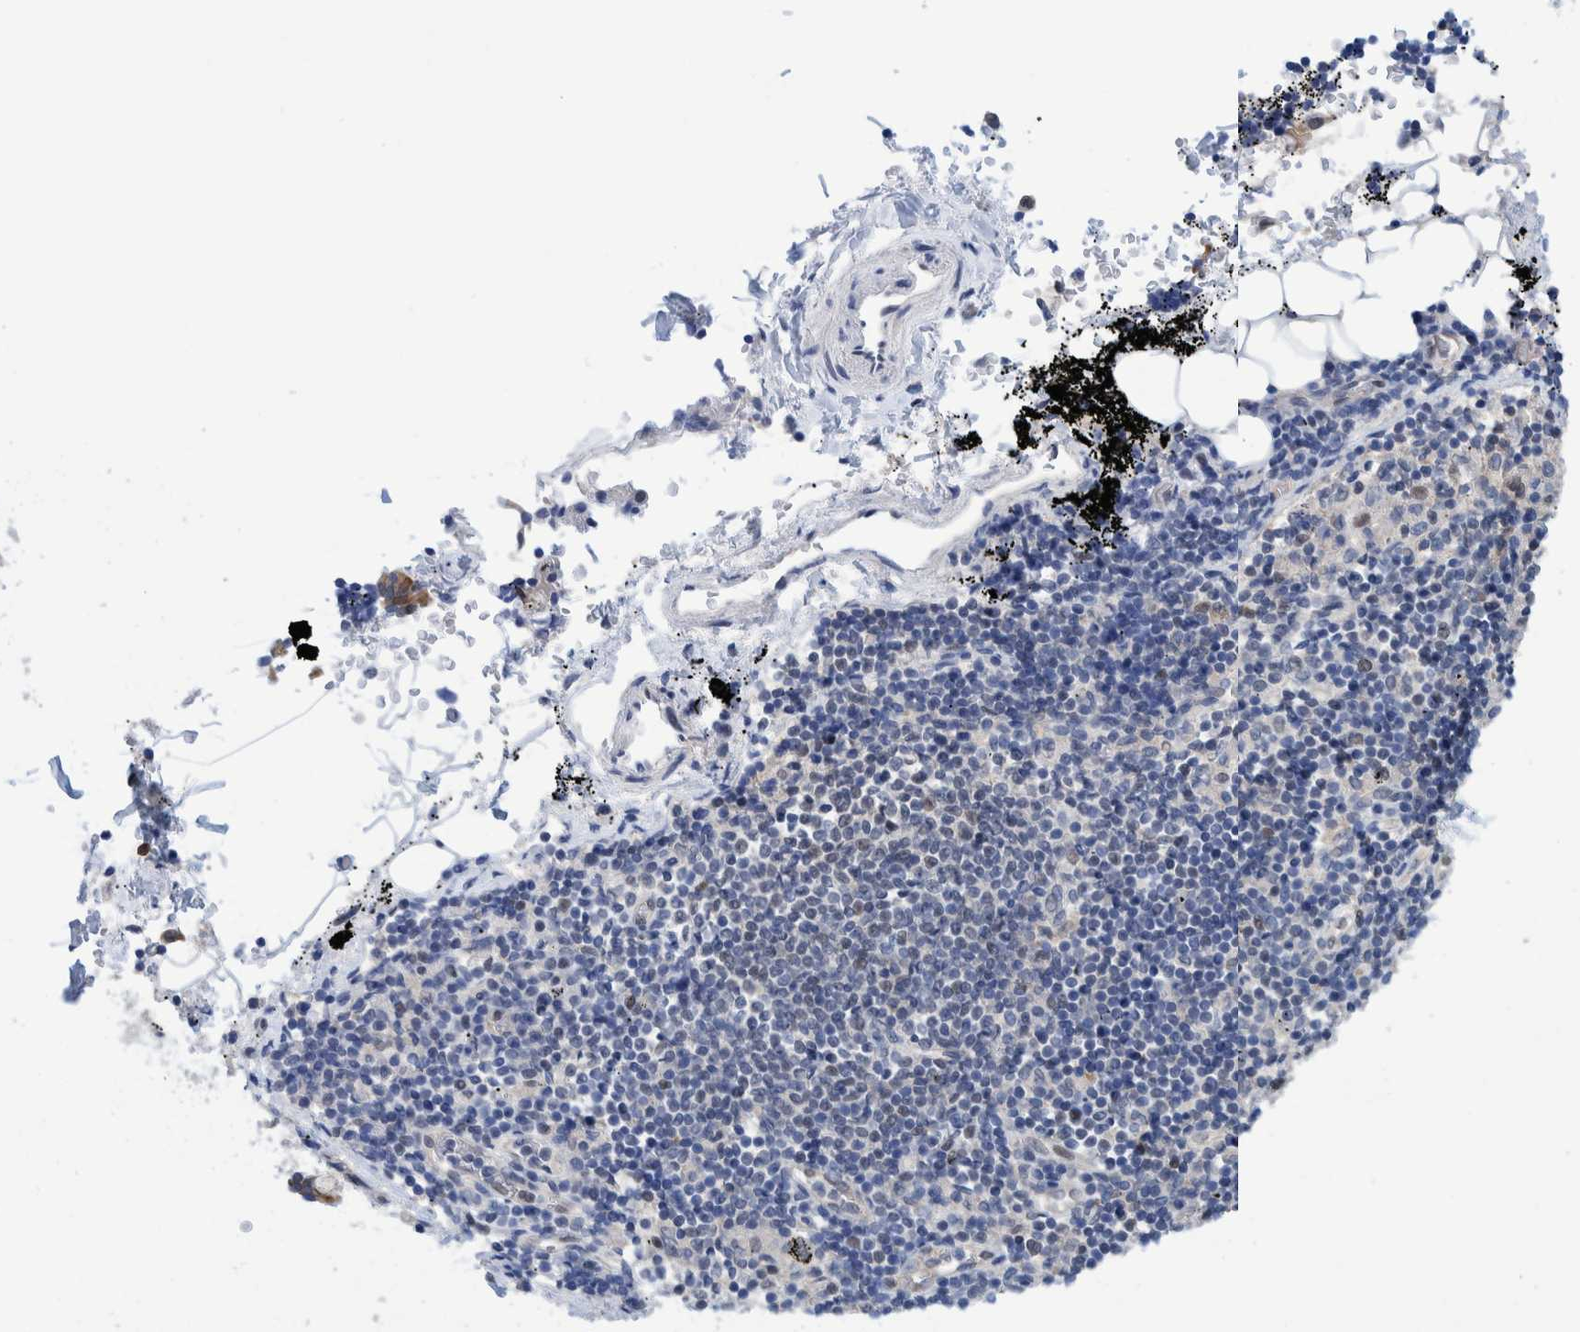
{"staining": {"intensity": "weak", "quantity": "<25%", "location": "cytoplasmic/membranous"}, "tissue": "adipose tissue", "cell_type": "Adipocytes", "image_type": "normal", "snomed": [{"axis": "morphology", "description": "Normal tissue, NOS"}, {"axis": "topography", "description": "Cartilage tissue"}, {"axis": "topography", "description": "Lung"}], "caption": "A micrograph of human adipose tissue is negative for staining in adipocytes. (DAB IHC with hematoxylin counter stain).", "gene": "PFAS", "patient": {"sex": "female", "age": 77}}